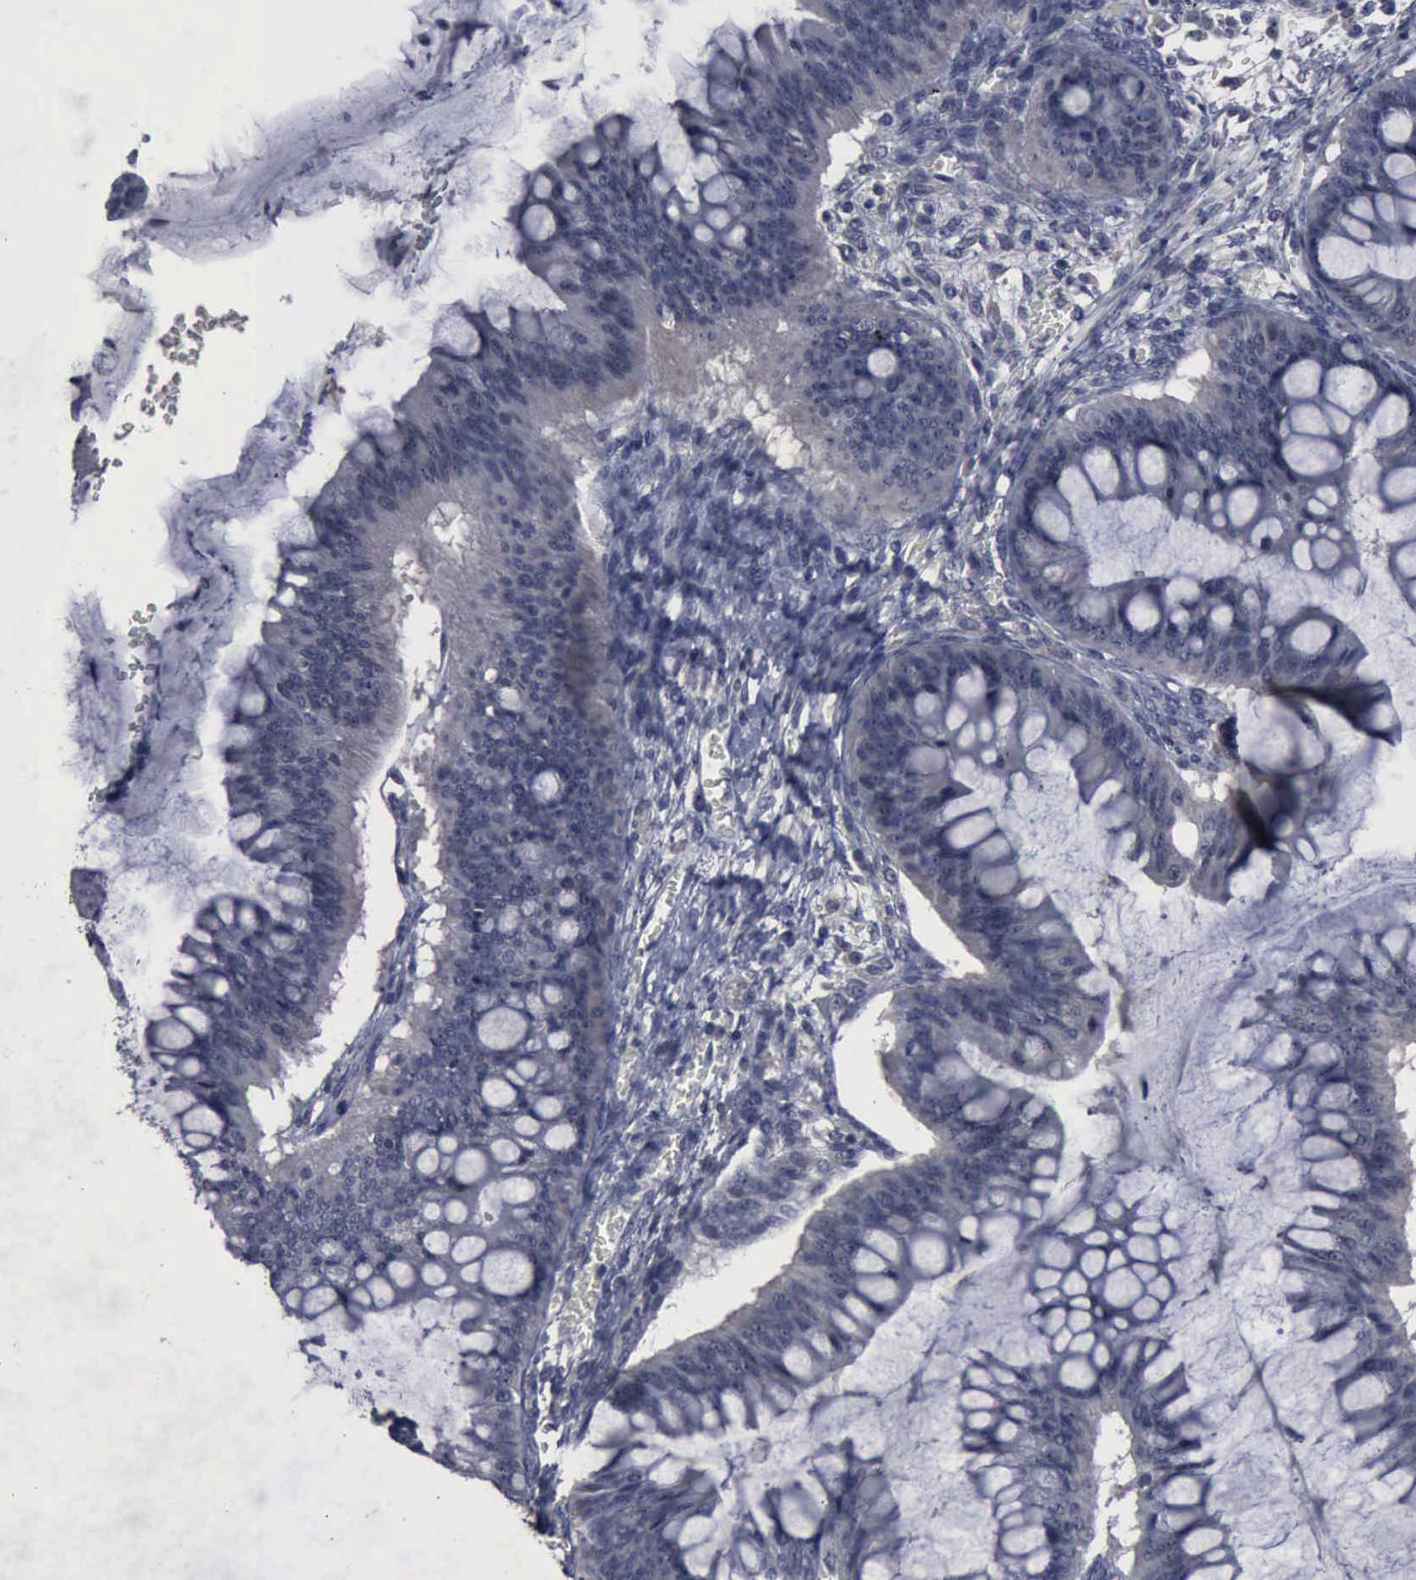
{"staining": {"intensity": "negative", "quantity": "none", "location": "none"}, "tissue": "ovarian cancer", "cell_type": "Tumor cells", "image_type": "cancer", "snomed": [{"axis": "morphology", "description": "Cystadenocarcinoma, mucinous, NOS"}, {"axis": "topography", "description": "Ovary"}], "caption": "Tumor cells are negative for protein expression in human mucinous cystadenocarcinoma (ovarian). (DAB IHC with hematoxylin counter stain).", "gene": "MYO18B", "patient": {"sex": "female", "age": 73}}